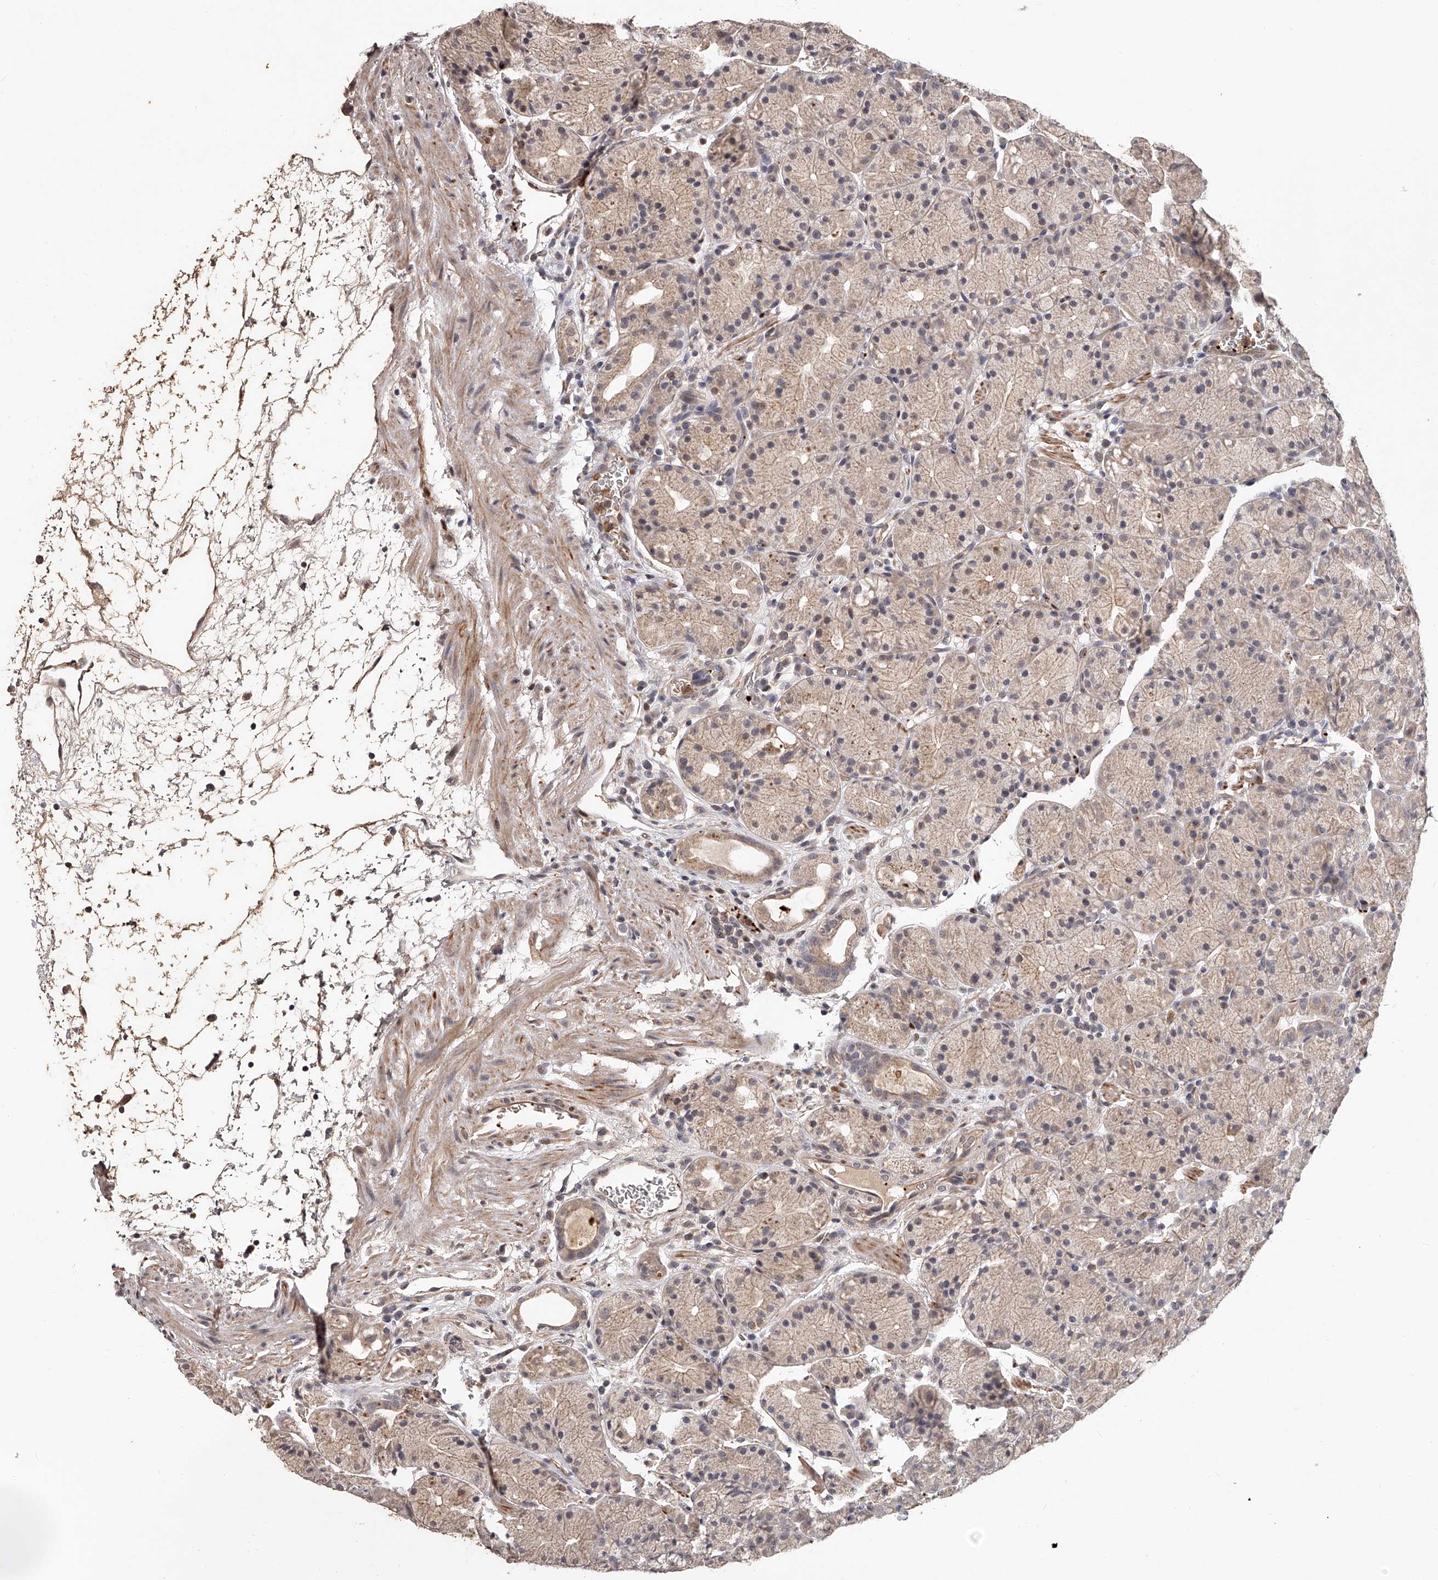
{"staining": {"intensity": "weak", "quantity": ">75%", "location": "cytoplasmic/membranous,nuclear"}, "tissue": "stomach", "cell_type": "Glandular cells", "image_type": "normal", "snomed": [{"axis": "morphology", "description": "Normal tissue, NOS"}, {"axis": "topography", "description": "Stomach, upper"}], "caption": "Immunohistochemistry (IHC) image of unremarkable human stomach stained for a protein (brown), which shows low levels of weak cytoplasmic/membranous,nuclear staining in about >75% of glandular cells.", "gene": "URGCP", "patient": {"sex": "male", "age": 48}}